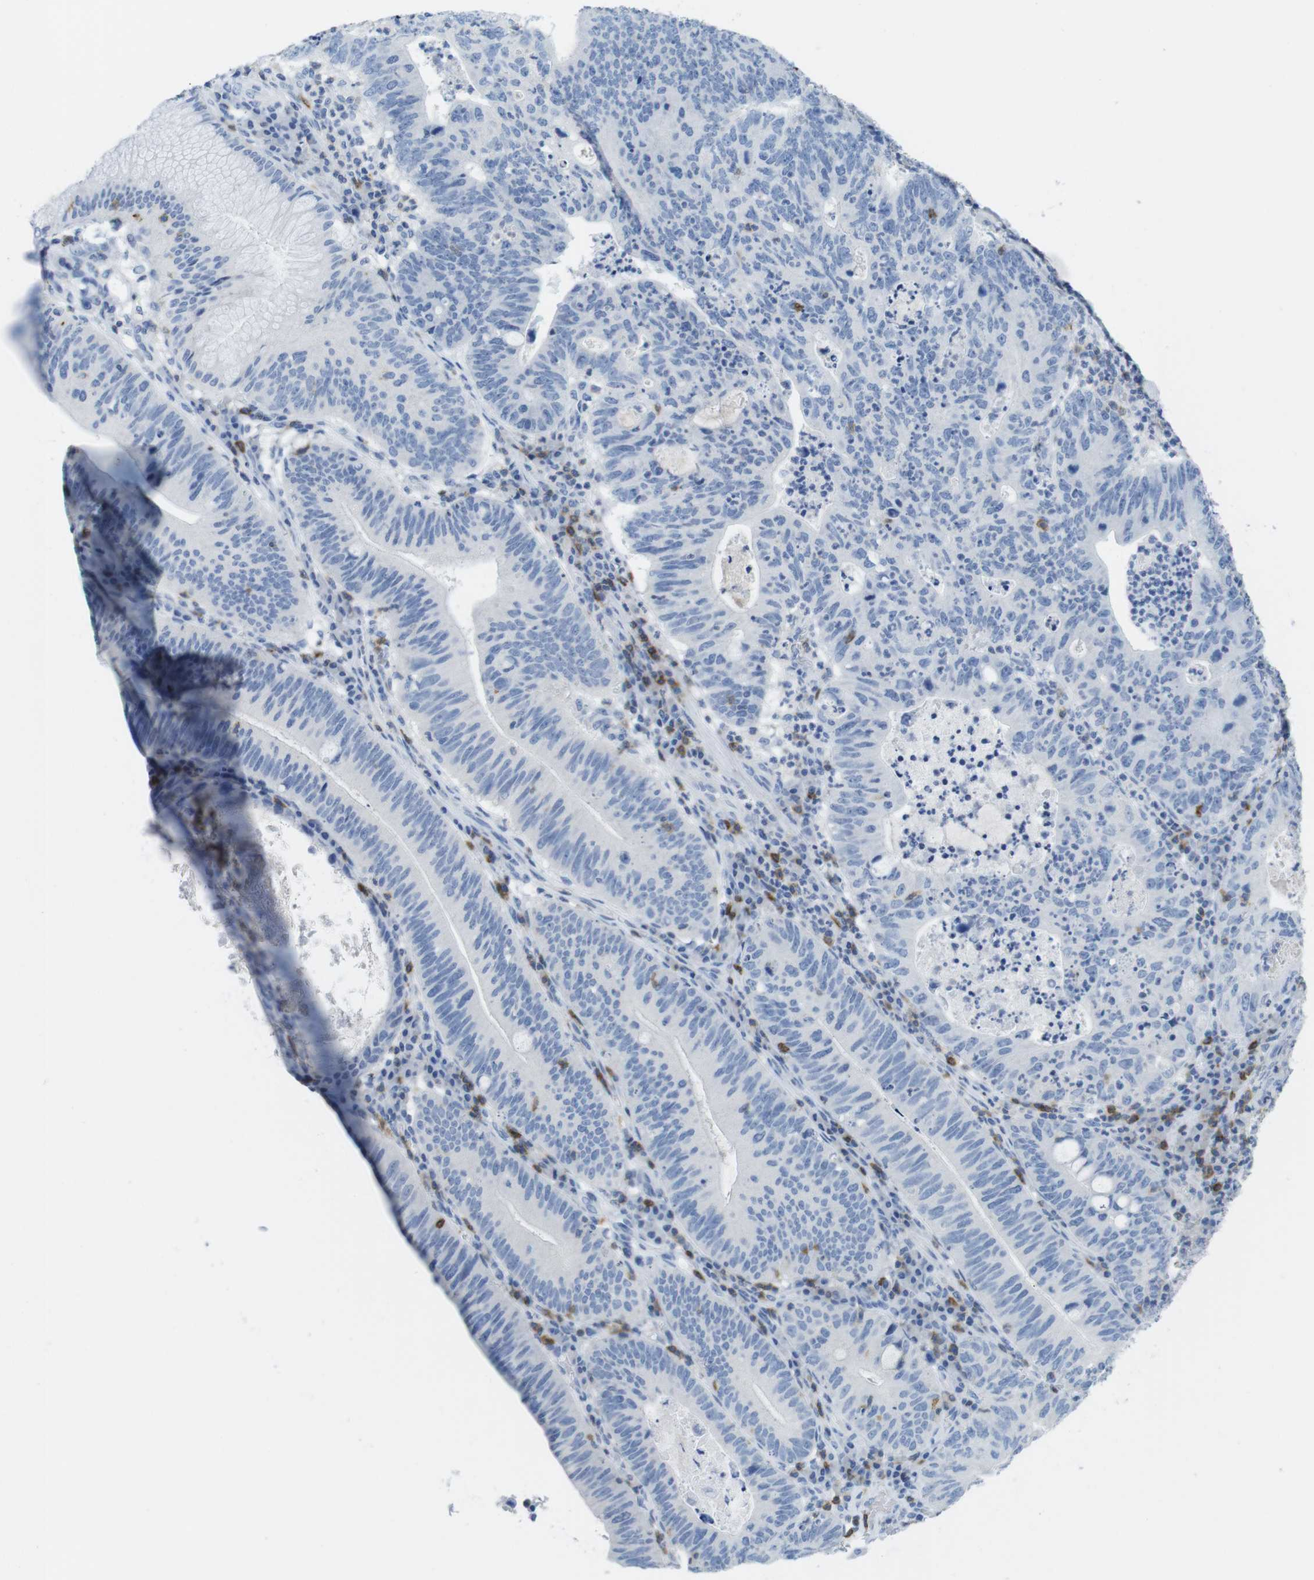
{"staining": {"intensity": "negative", "quantity": "none", "location": "none"}, "tissue": "stomach cancer", "cell_type": "Tumor cells", "image_type": "cancer", "snomed": [{"axis": "morphology", "description": "Adenocarcinoma, NOS"}, {"axis": "topography", "description": "Stomach"}], "caption": "The histopathology image reveals no staining of tumor cells in adenocarcinoma (stomach).", "gene": "CD5", "patient": {"sex": "male", "age": 59}}